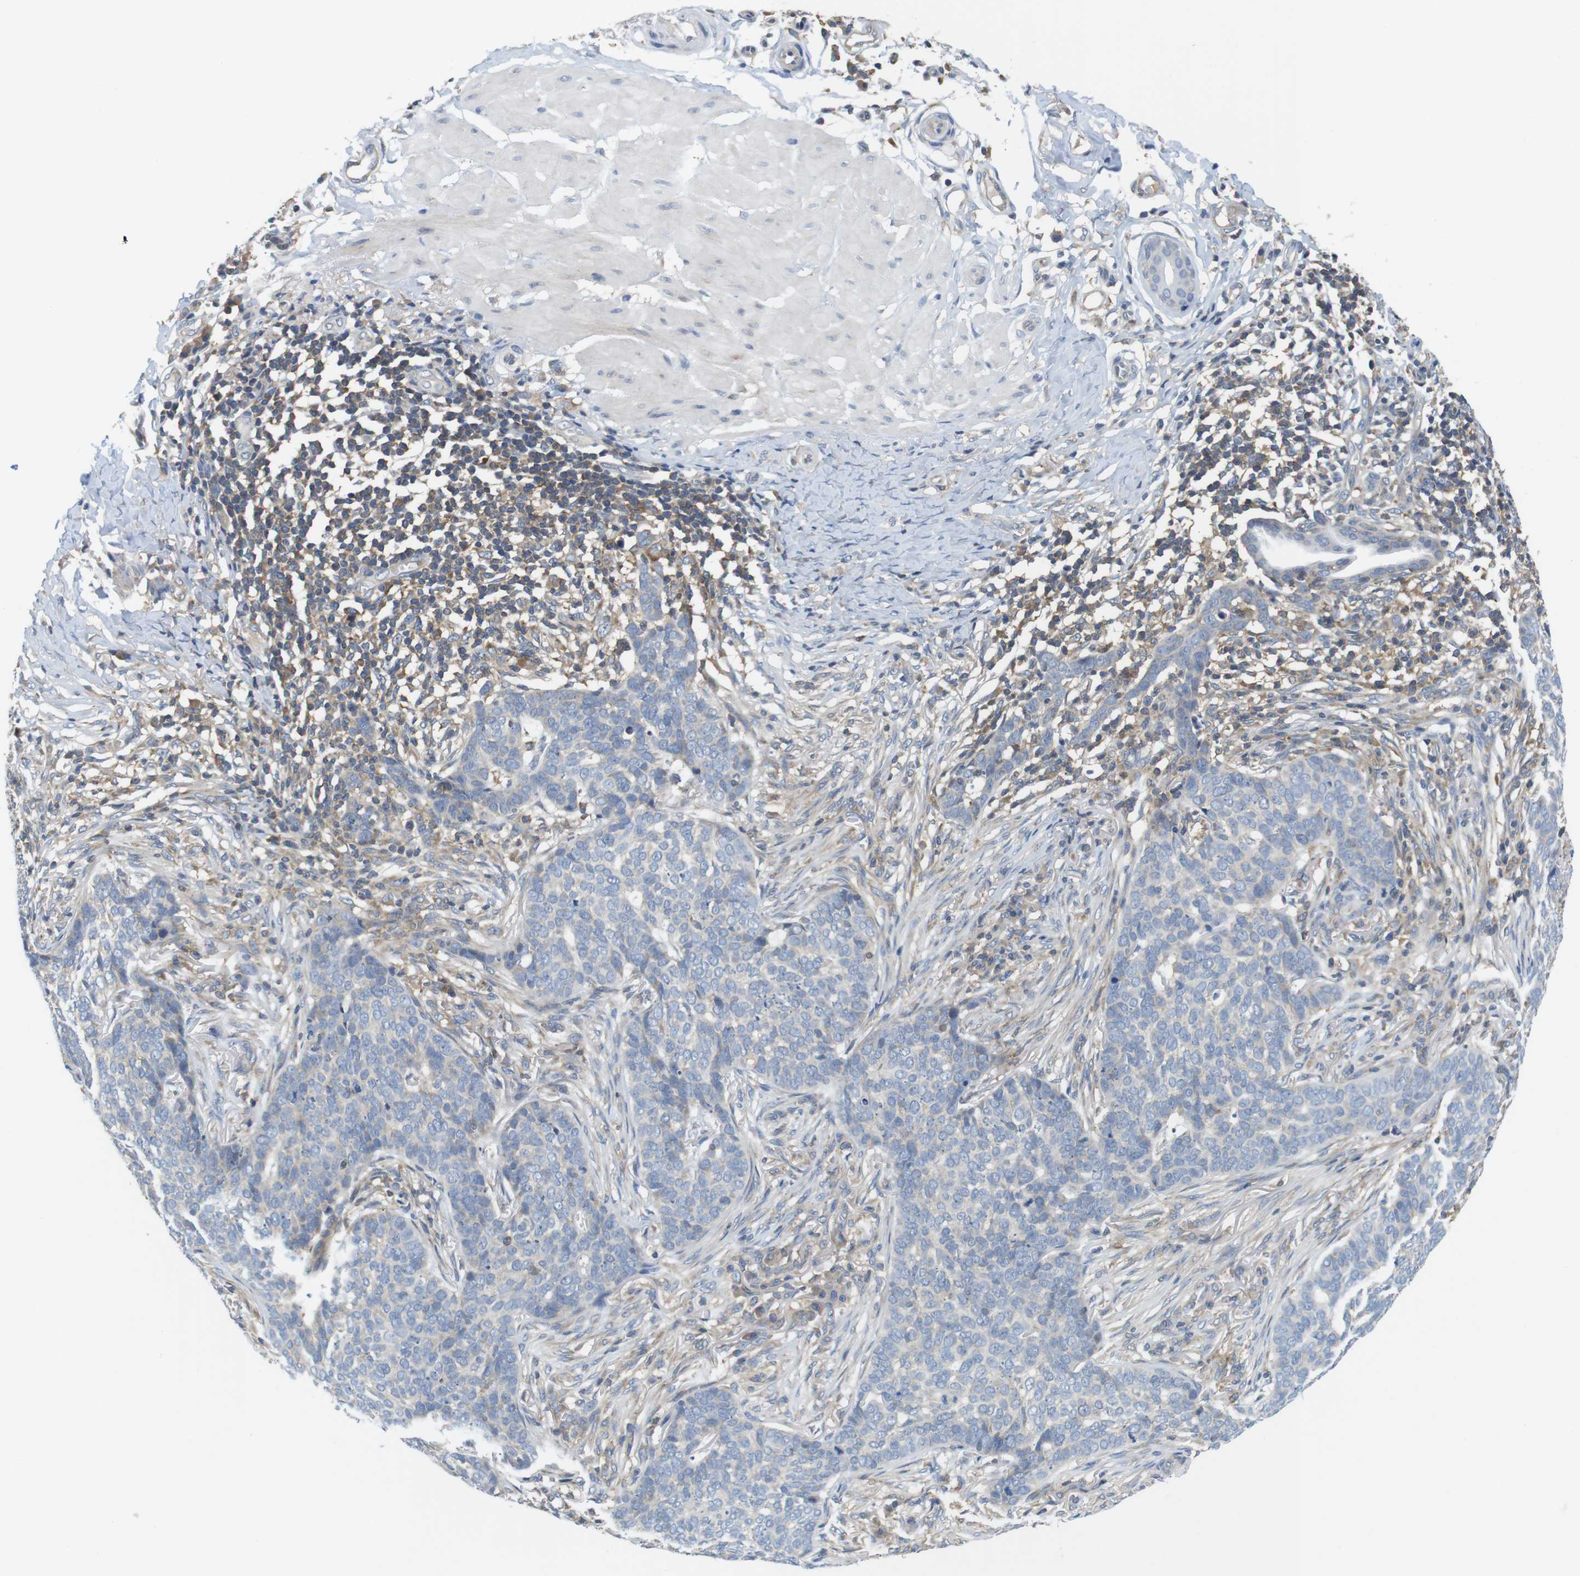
{"staining": {"intensity": "negative", "quantity": "none", "location": "none"}, "tissue": "skin cancer", "cell_type": "Tumor cells", "image_type": "cancer", "snomed": [{"axis": "morphology", "description": "Basal cell carcinoma"}, {"axis": "topography", "description": "Skin"}], "caption": "Immunohistochemical staining of human skin basal cell carcinoma shows no significant expression in tumor cells. The staining is performed using DAB (3,3'-diaminobenzidine) brown chromogen with nuclei counter-stained in using hematoxylin.", "gene": "HERPUD2", "patient": {"sex": "male", "age": 85}}